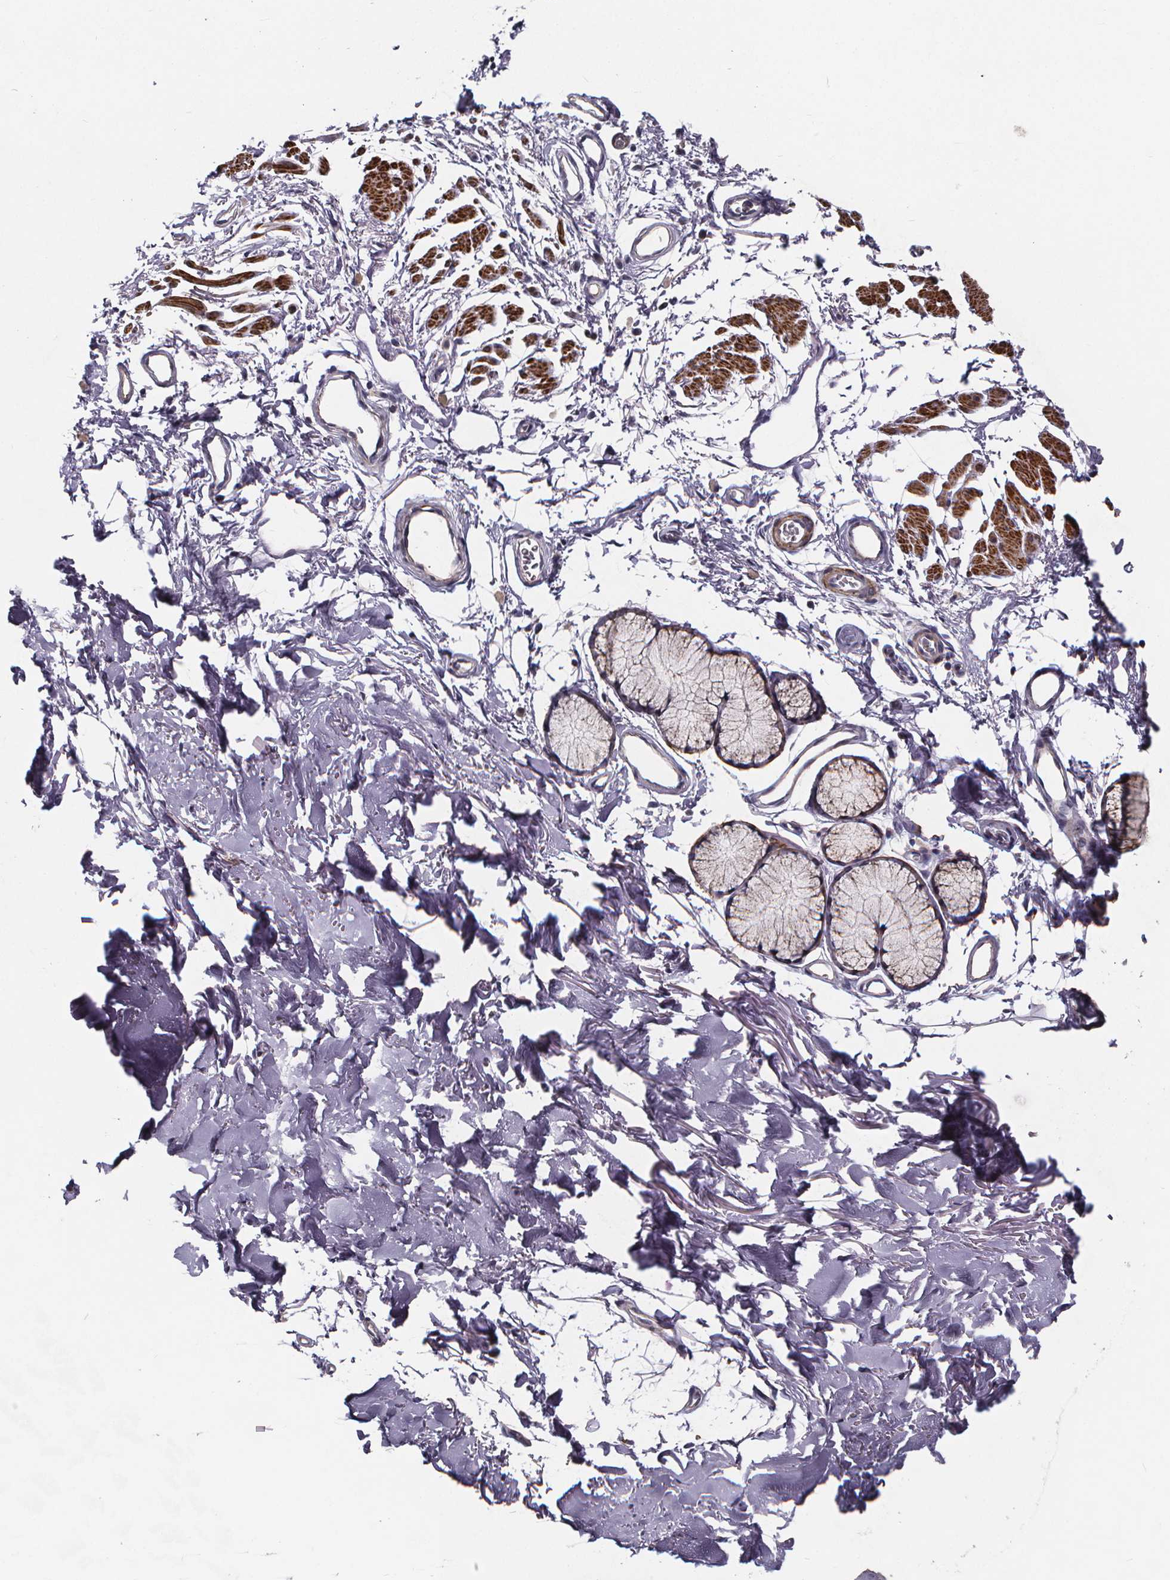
{"staining": {"intensity": "negative", "quantity": "none", "location": "none"}, "tissue": "adipose tissue", "cell_type": "Adipocytes", "image_type": "normal", "snomed": [{"axis": "morphology", "description": "Normal tissue, NOS"}, {"axis": "topography", "description": "Cartilage tissue"}, {"axis": "topography", "description": "Bronchus"}], "caption": "A high-resolution micrograph shows immunohistochemistry staining of benign adipose tissue, which reveals no significant expression in adipocytes.", "gene": "FBXW2", "patient": {"sex": "female", "age": 79}}